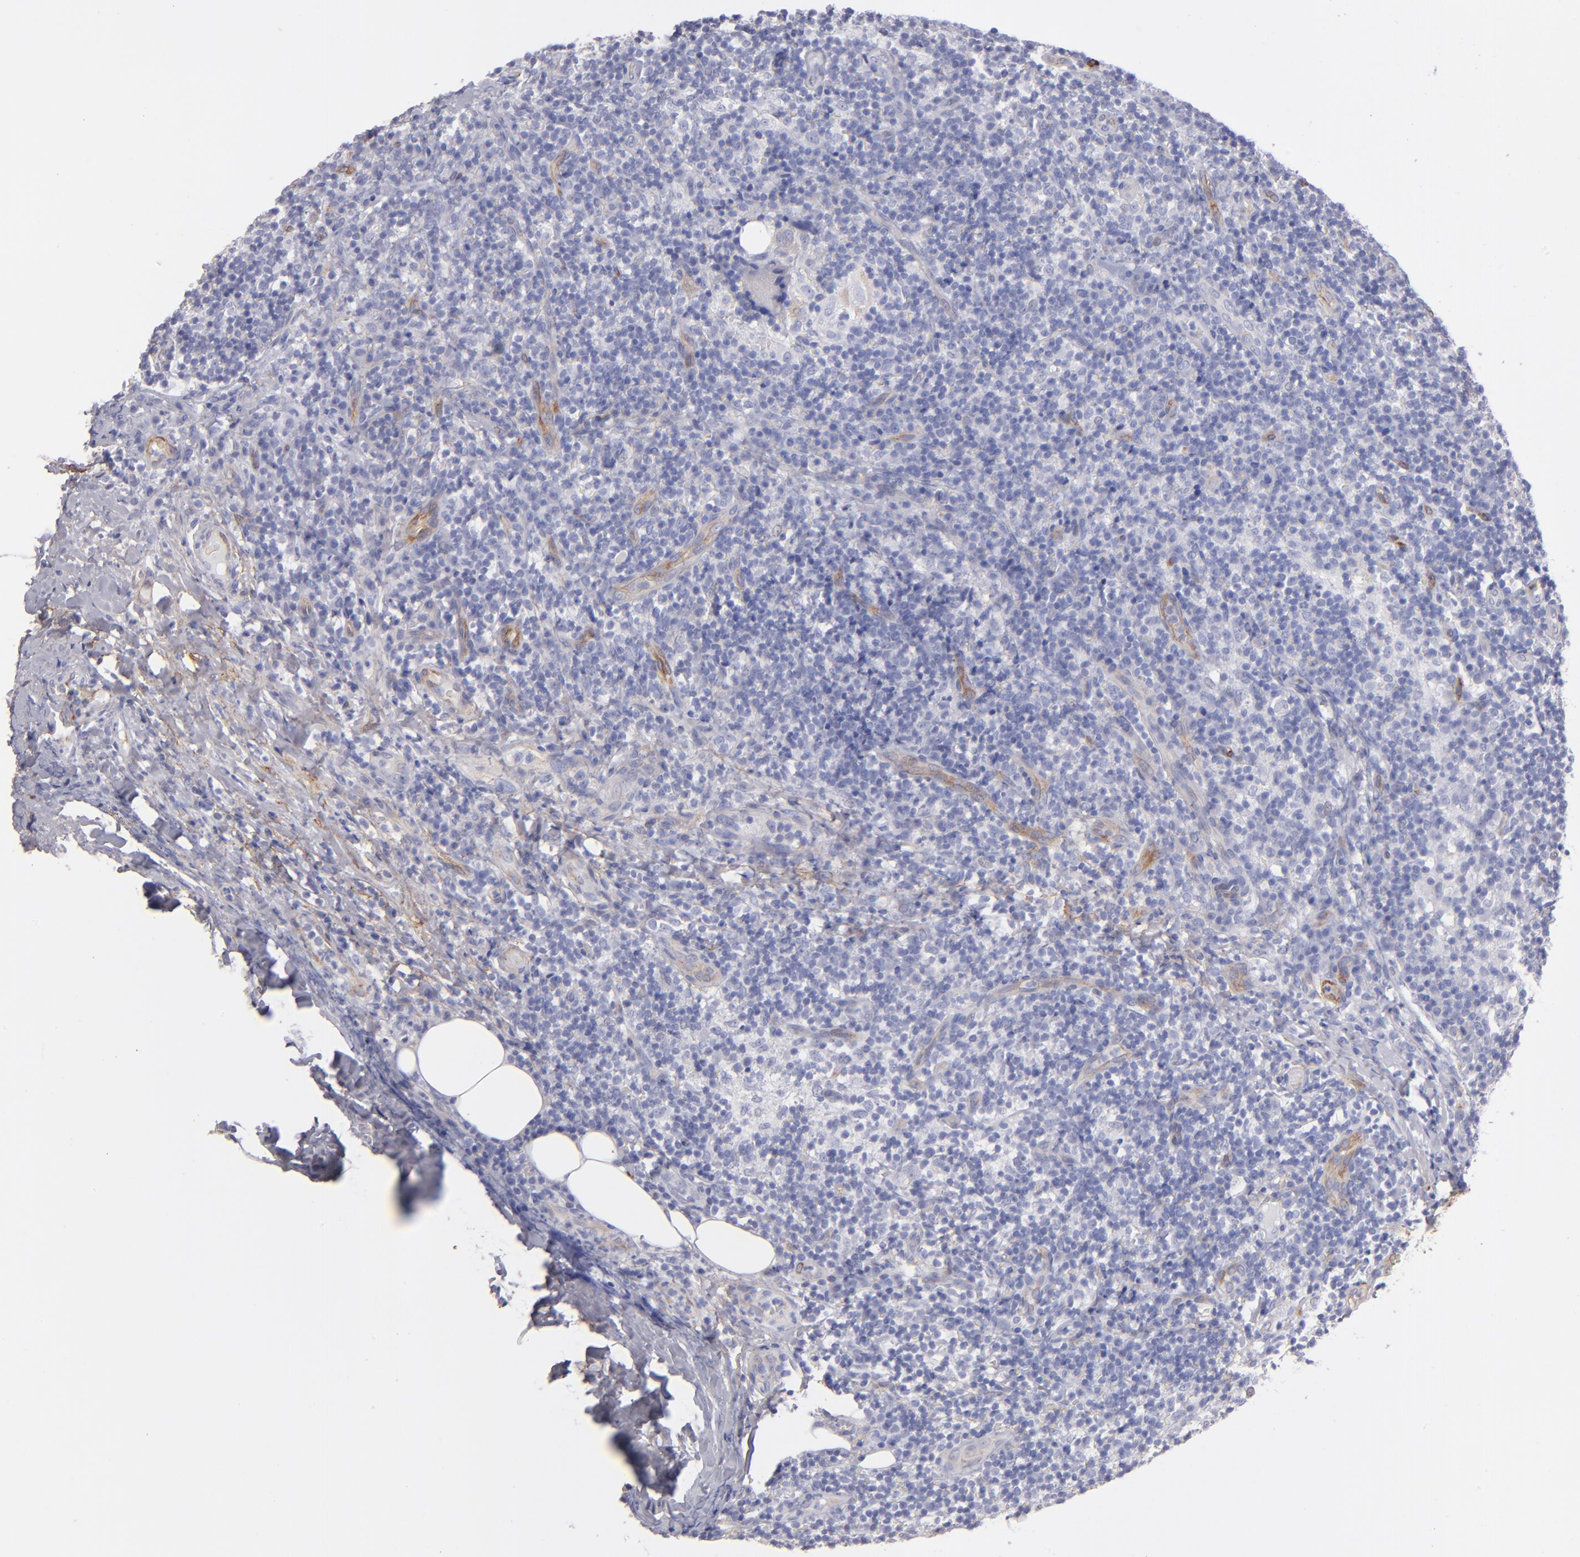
{"staining": {"intensity": "negative", "quantity": "none", "location": "none"}, "tissue": "lymph node", "cell_type": "Germinal center cells", "image_type": "normal", "snomed": [{"axis": "morphology", "description": "Normal tissue, NOS"}, {"axis": "morphology", "description": "Inflammation, NOS"}, {"axis": "topography", "description": "Lymph node"}], "caption": "Protein analysis of unremarkable lymph node displays no significant expression in germinal center cells. (DAB immunohistochemistry (IHC) visualized using brightfield microscopy, high magnification).", "gene": "AHNAK2", "patient": {"sex": "male", "age": 46}}